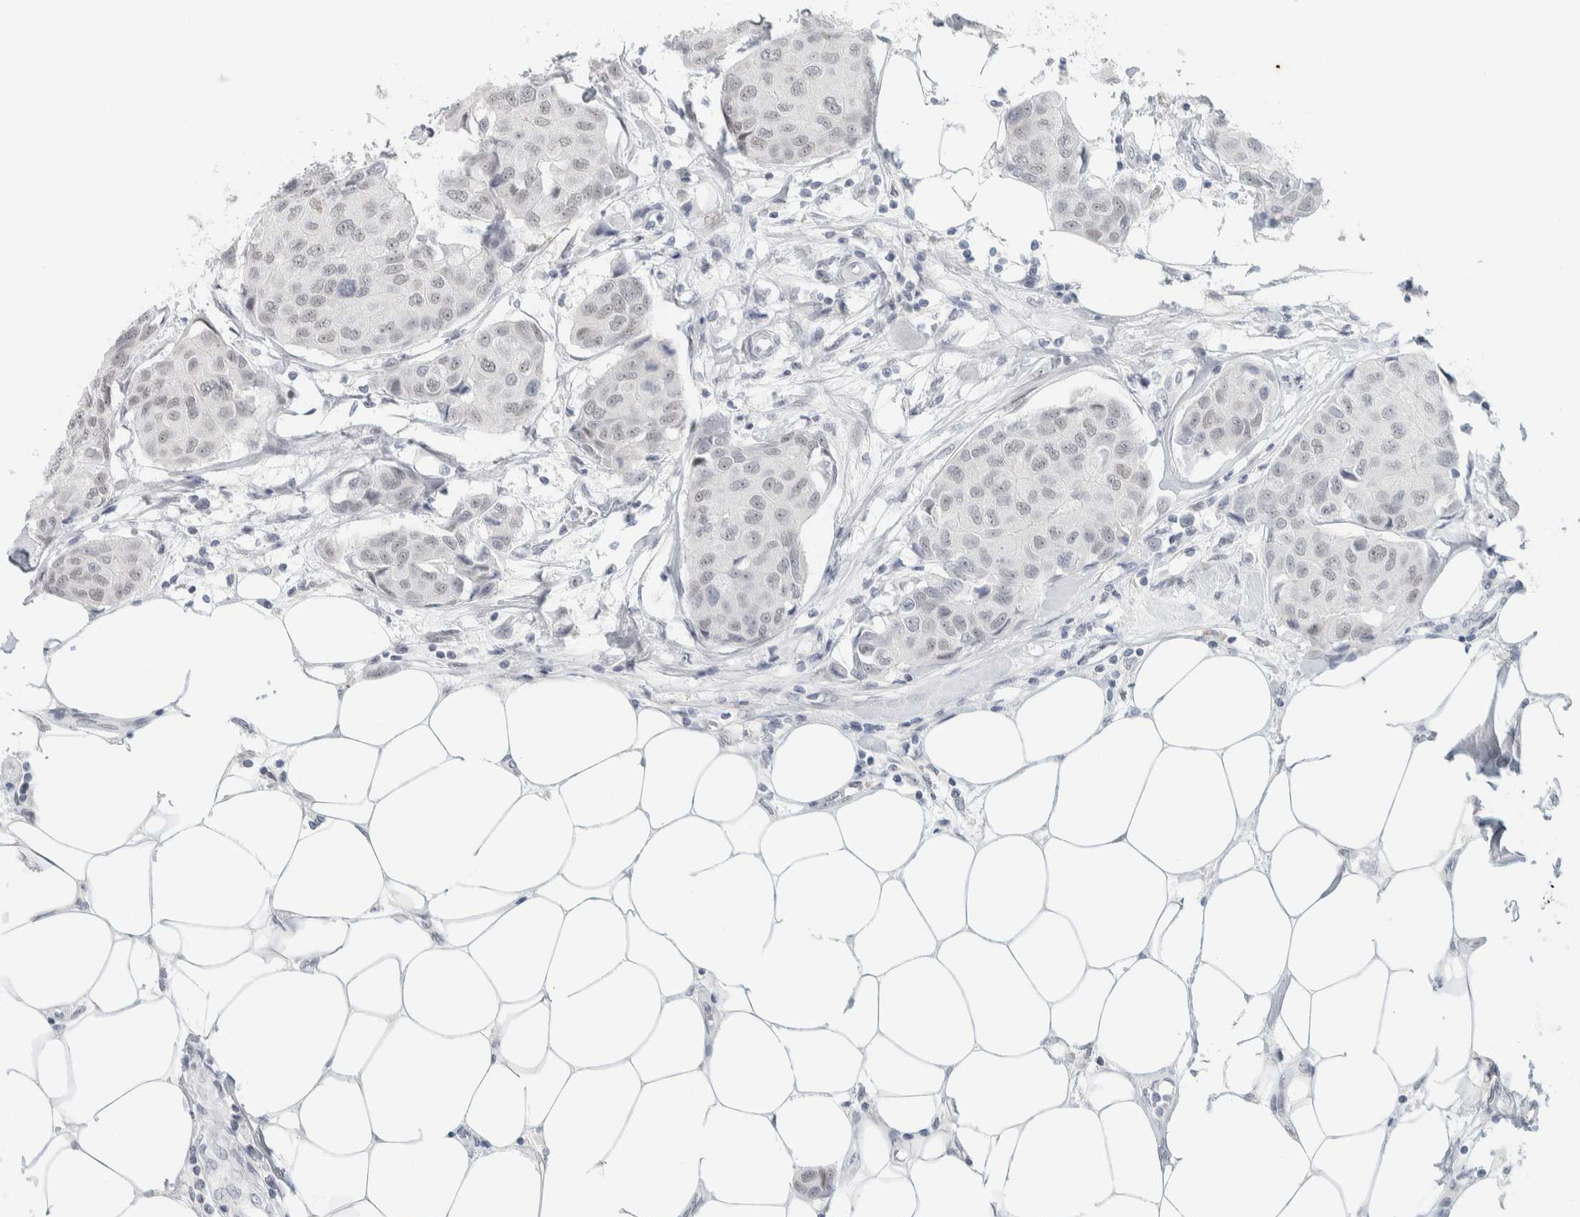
{"staining": {"intensity": "negative", "quantity": "none", "location": "none"}, "tissue": "breast cancer", "cell_type": "Tumor cells", "image_type": "cancer", "snomed": [{"axis": "morphology", "description": "Duct carcinoma"}, {"axis": "topography", "description": "Breast"}], "caption": "Tumor cells show no significant protein staining in invasive ductal carcinoma (breast).", "gene": "CDH17", "patient": {"sex": "female", "age": 80}}